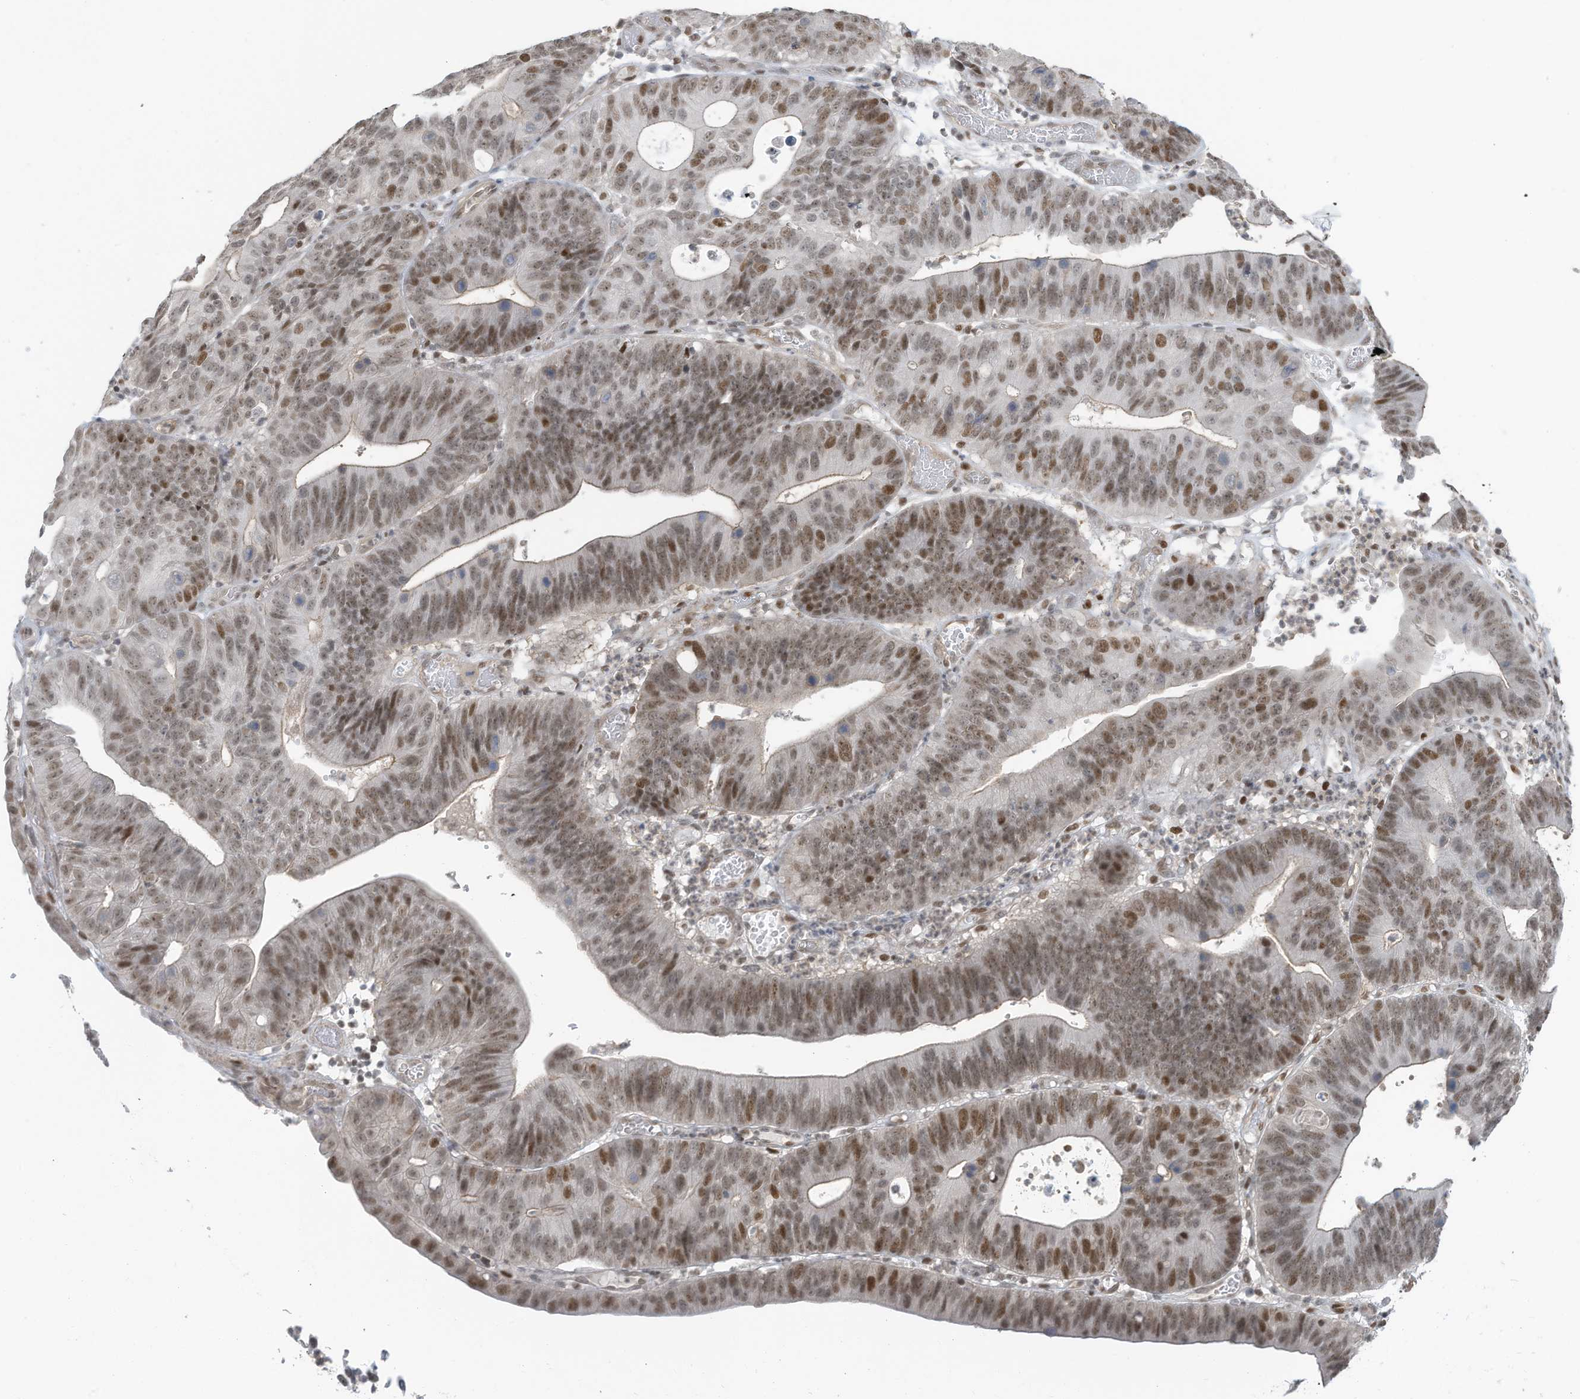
{"staining": {"intensity": "strong", "quantity": "25%-75%", "location": "nuclear"}, "tissue": "stomach cancer", "cell_type": "Tumor cells", "image_type": "cancer", "snomed": [{"axis": "morphology", "description": "Adenocarcinoma, NOS"}, {"axis": "topography", "description": "Stomach"}], "caption": "Protein expression by immunohistochemistry exhibits strong nuclear staining in about 25%-75% of tumor cells in adenocarcinoma (stomach). Nuclei are stained in blue.", "gene": "DBR1", "patient": {"sex": "male", "age": 59}}